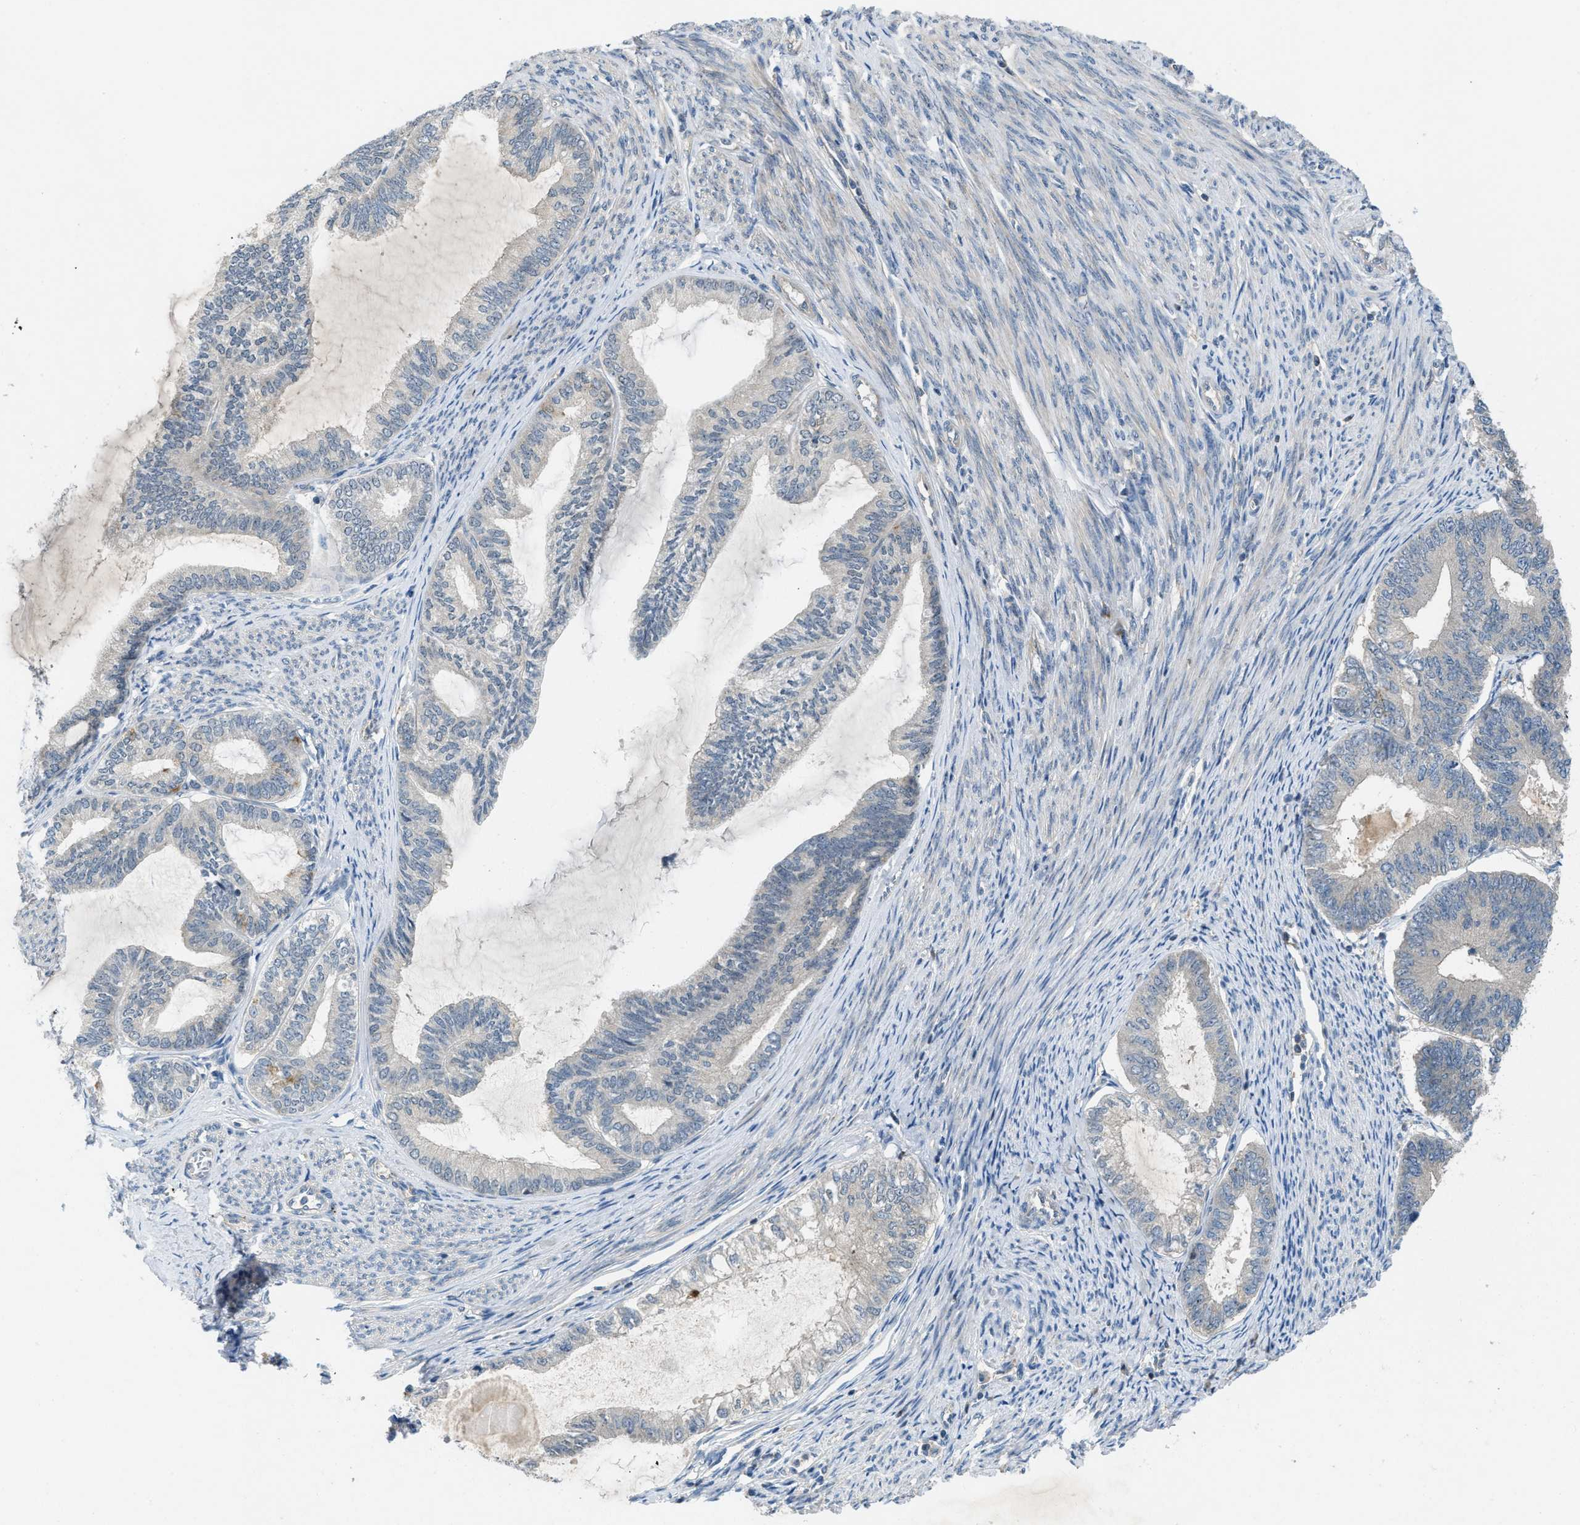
{"staining": {"intensity": "negative", "quantity": "none", "location": "none"}, "tissue": "endometrial cancer", "cell_type": "Tumor cells", "image_type": "cancer", "snomed": [{"axis": "morphology", "description": "Adenocarcinoma, NOS"}, {"axis": "topography", "description": "Endometrium"}], "caption": "A photomicrograph of endometrial adenocarcinoma stained for a protein demonstrates no brown staining in tumor cells. (Brightfield microscopy of DAB IHC at high magnification).", "gene": "ZNF251", "patient": {"sex": "female", "age": 86}}